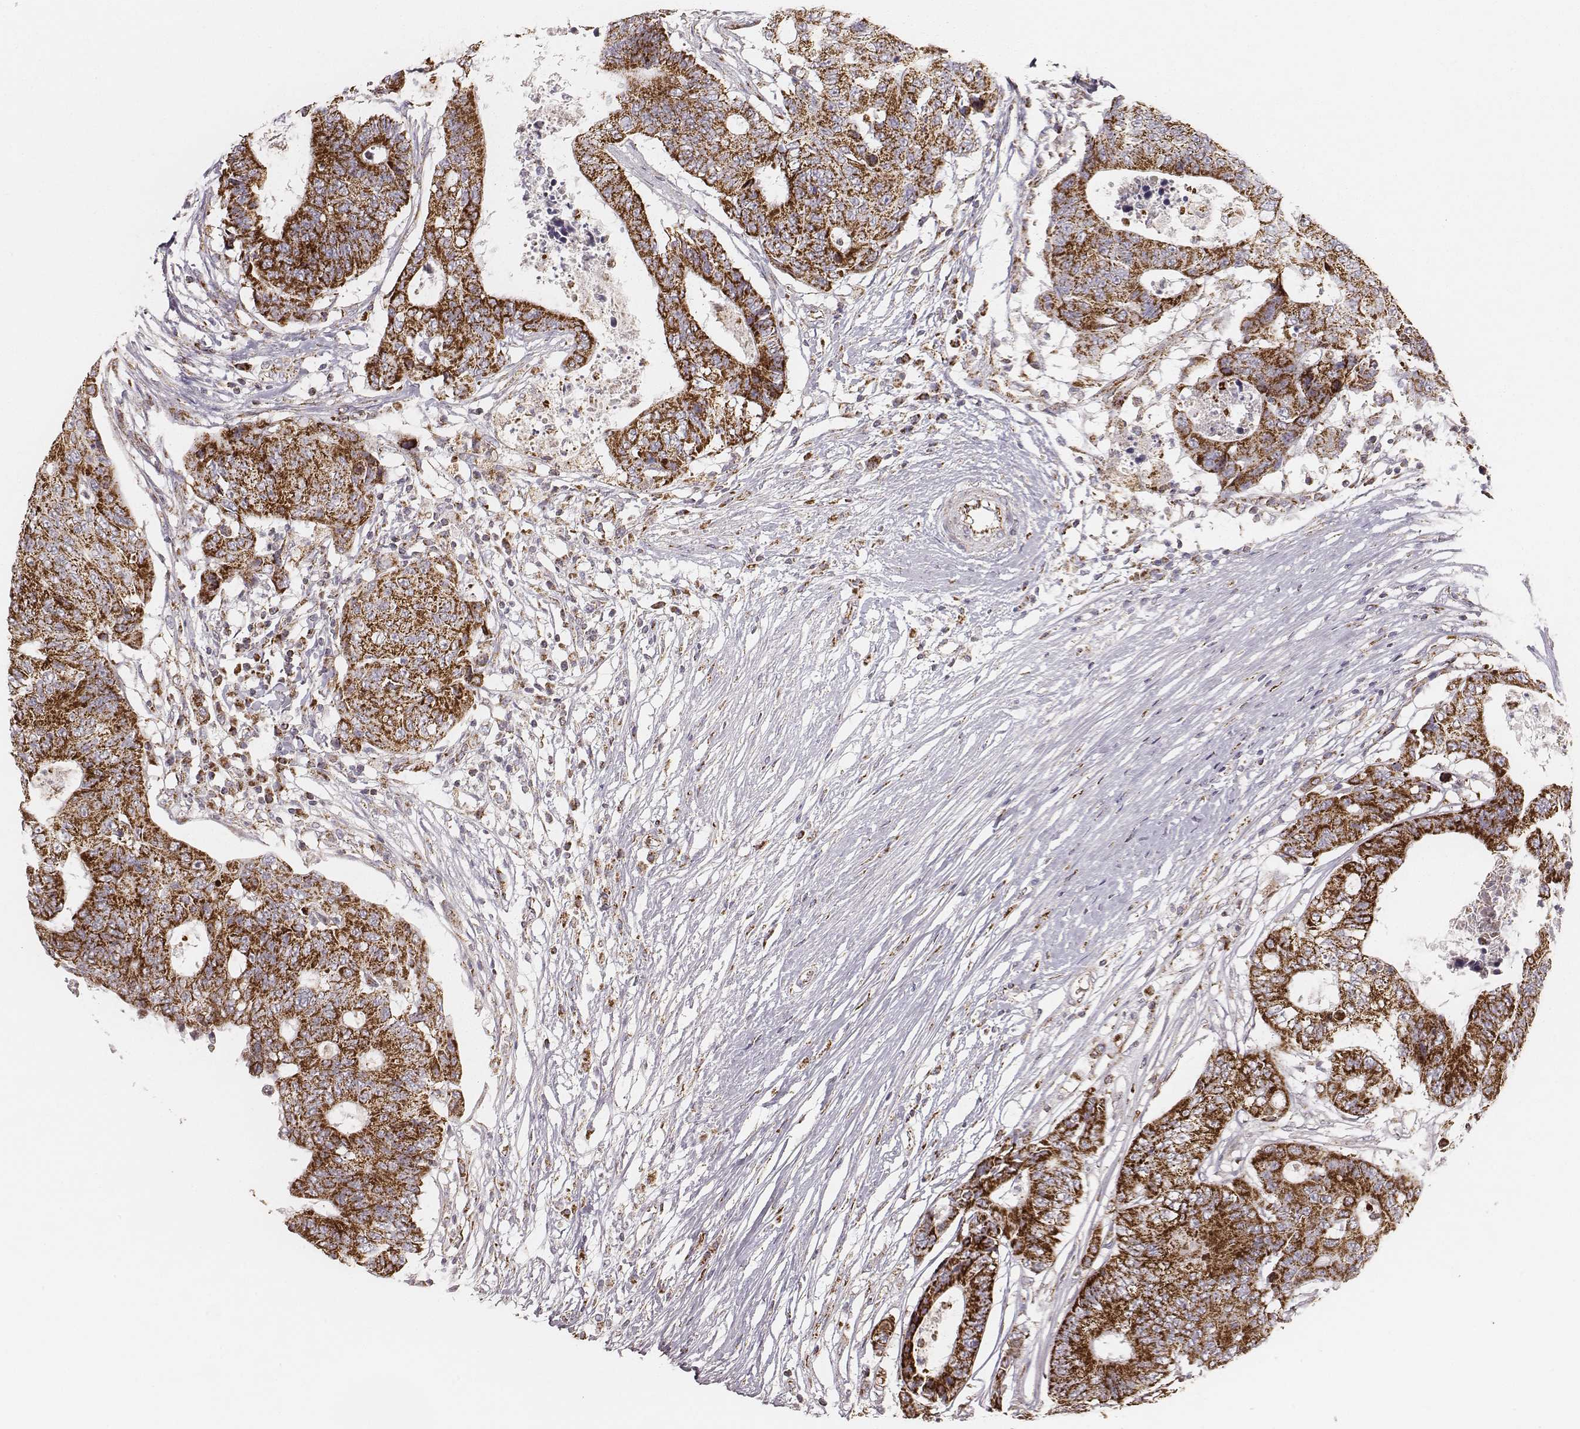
{"staining": {"intensity": "strong", "quantity": ">75%", "location": "cytoplasmic/membranous"}, "tissue": "colorectal cancer", "cell_type": "Tumor cells", "image_type": "cancer", "snomed": [{"axis": "morphology", "description": "Adenocarcinoma, NOS"}, {"axis": "topography", "description": "Colon"}], "caption": "Tumor cells show strong cytoplasmic/membranous expression in about >75% of cells in adenocarcinoma (colorectal).", "gene": "TUFM", "patient": {"sex": "female", "age": 48}}